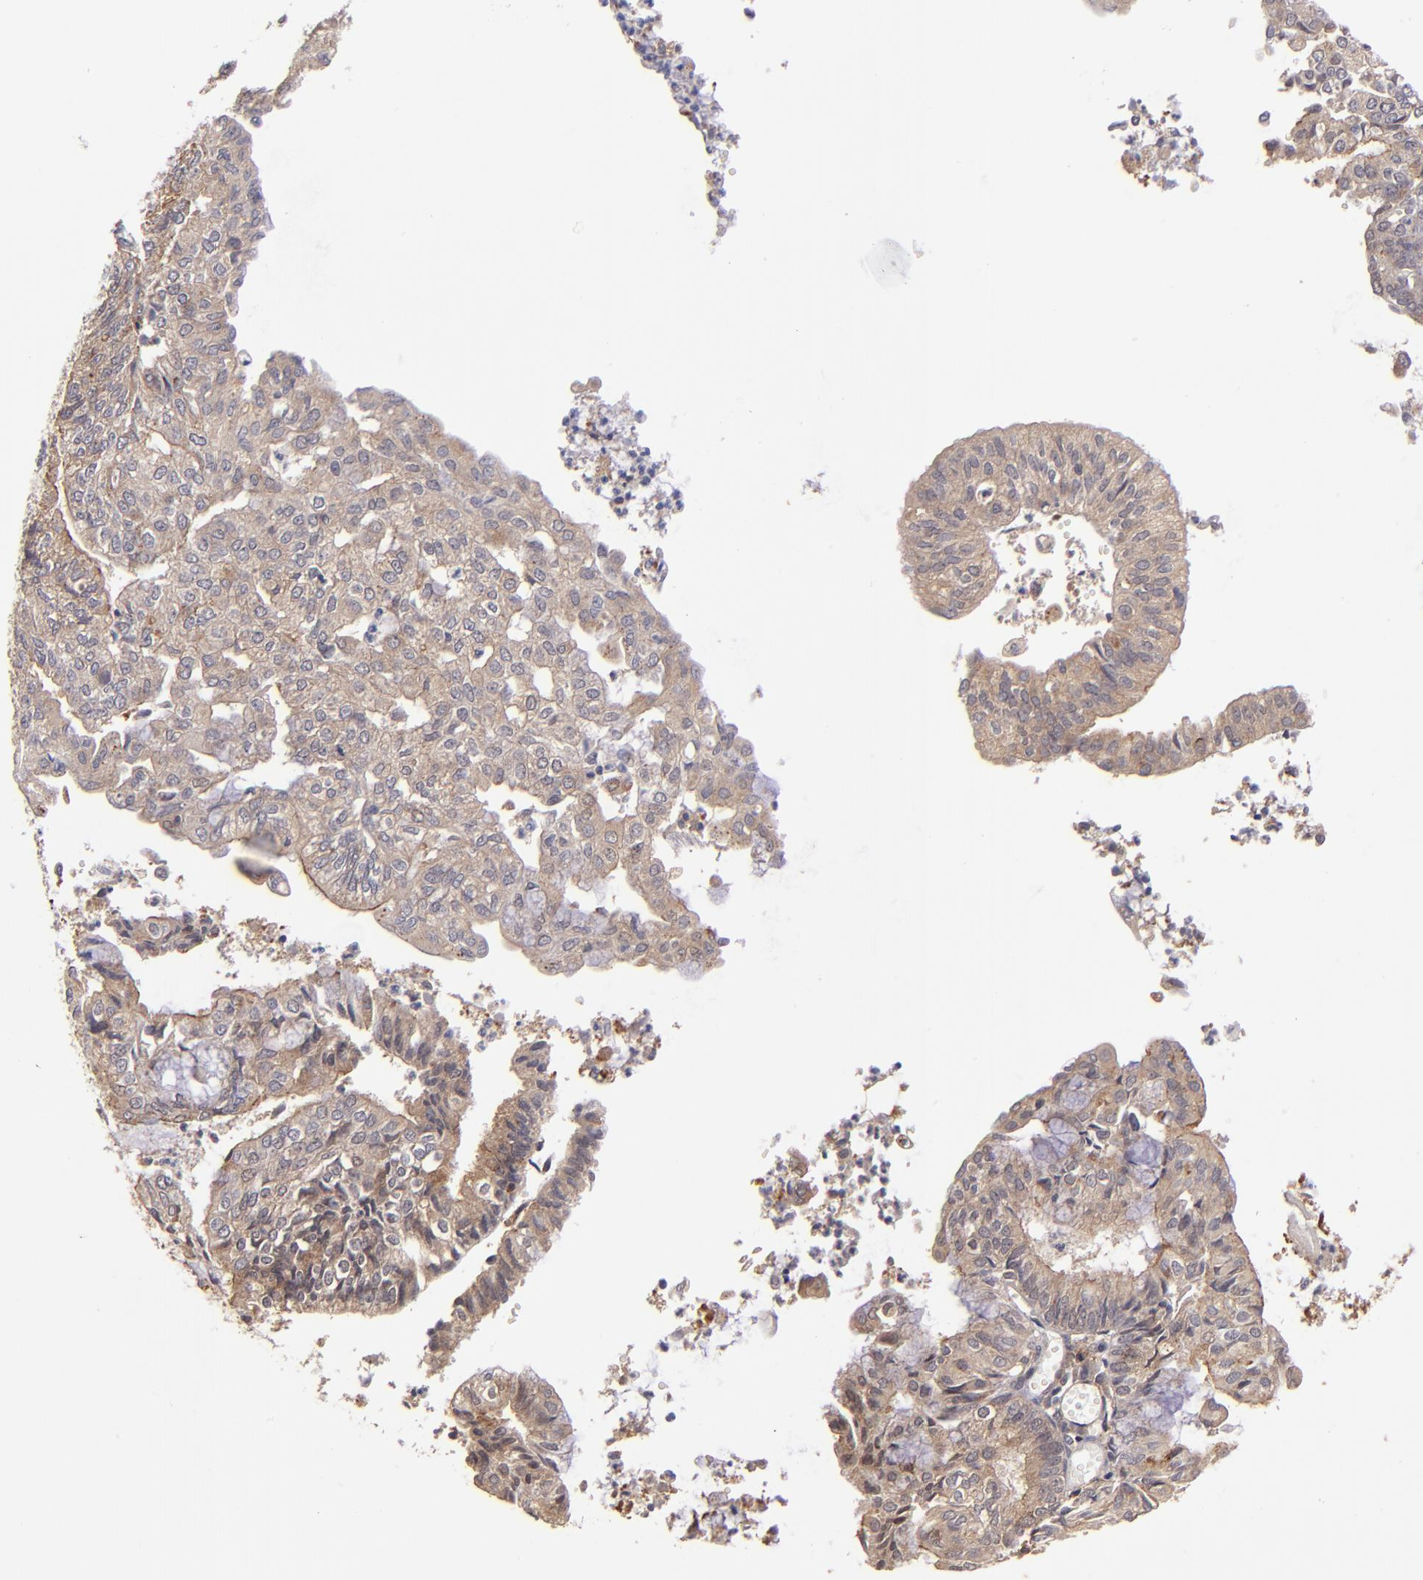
{"staining": {"intensity": "moderate", "quantity": ">75%", "location": "cytoplasmic/membranous"}, "tissue": "endometrial cancer", "cell_type": "Tumor cells", "image_type": "cancer", "snomed": [{"axis": "morphology", "description": "Adenocarcinoma, NOS"}, {"axis": "topography", "description": "Endometrium"}], "caption": "Immunohistochemistry (IHC) (DAB) staining of human endometrial cancer (adenocarcinoma) exhibits moderate cytoplasmic/membranous protein staining in about >75% of tumor cells.", "gene": "ZFYVE1", "patient": {"sex": "female", "age": 59}}